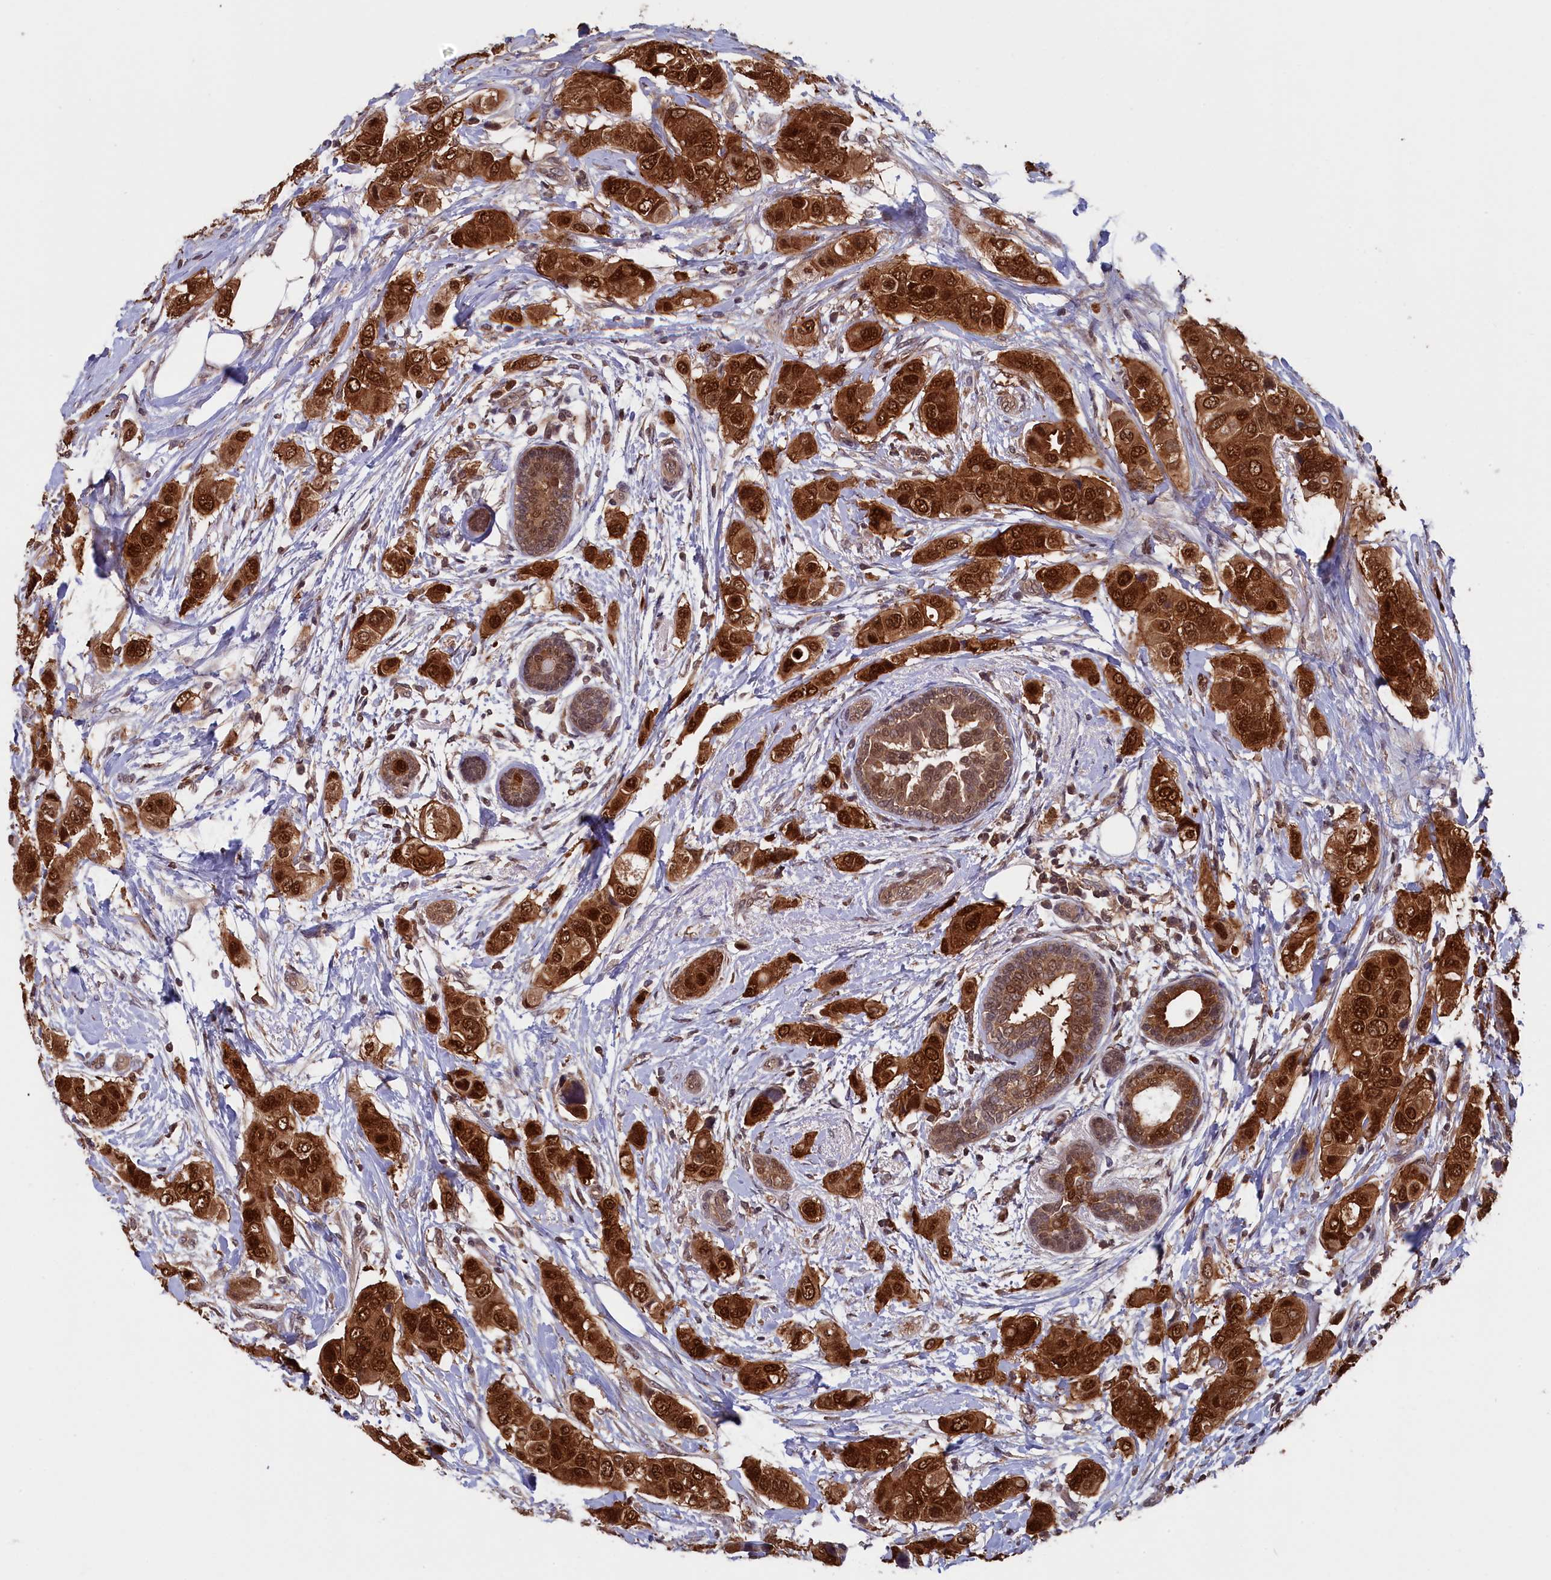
{"staining": {"intensity": "strong", "quantity": ">75%", "location": "cytoplasmic/membranous,nuclear"}, "tissue": "breast cancer", "cell_type": "Tumor cells", "image_type": "cancer", "snomed": [{"axis": "morphology", "description": "Lobular carcinoma"}, {"axis": "topography", "description": "Breast"}], "caption": "A high amount of strong cytoplasmic/membranous and nuclear positivity is present in approximately >75% of tumor cells in breast cancer tissue. (brown staining indicates protein expression, while blue staining denotes nuclei).", "gene": "JPT2", "patient": {"sex": "female", "age": 51}}